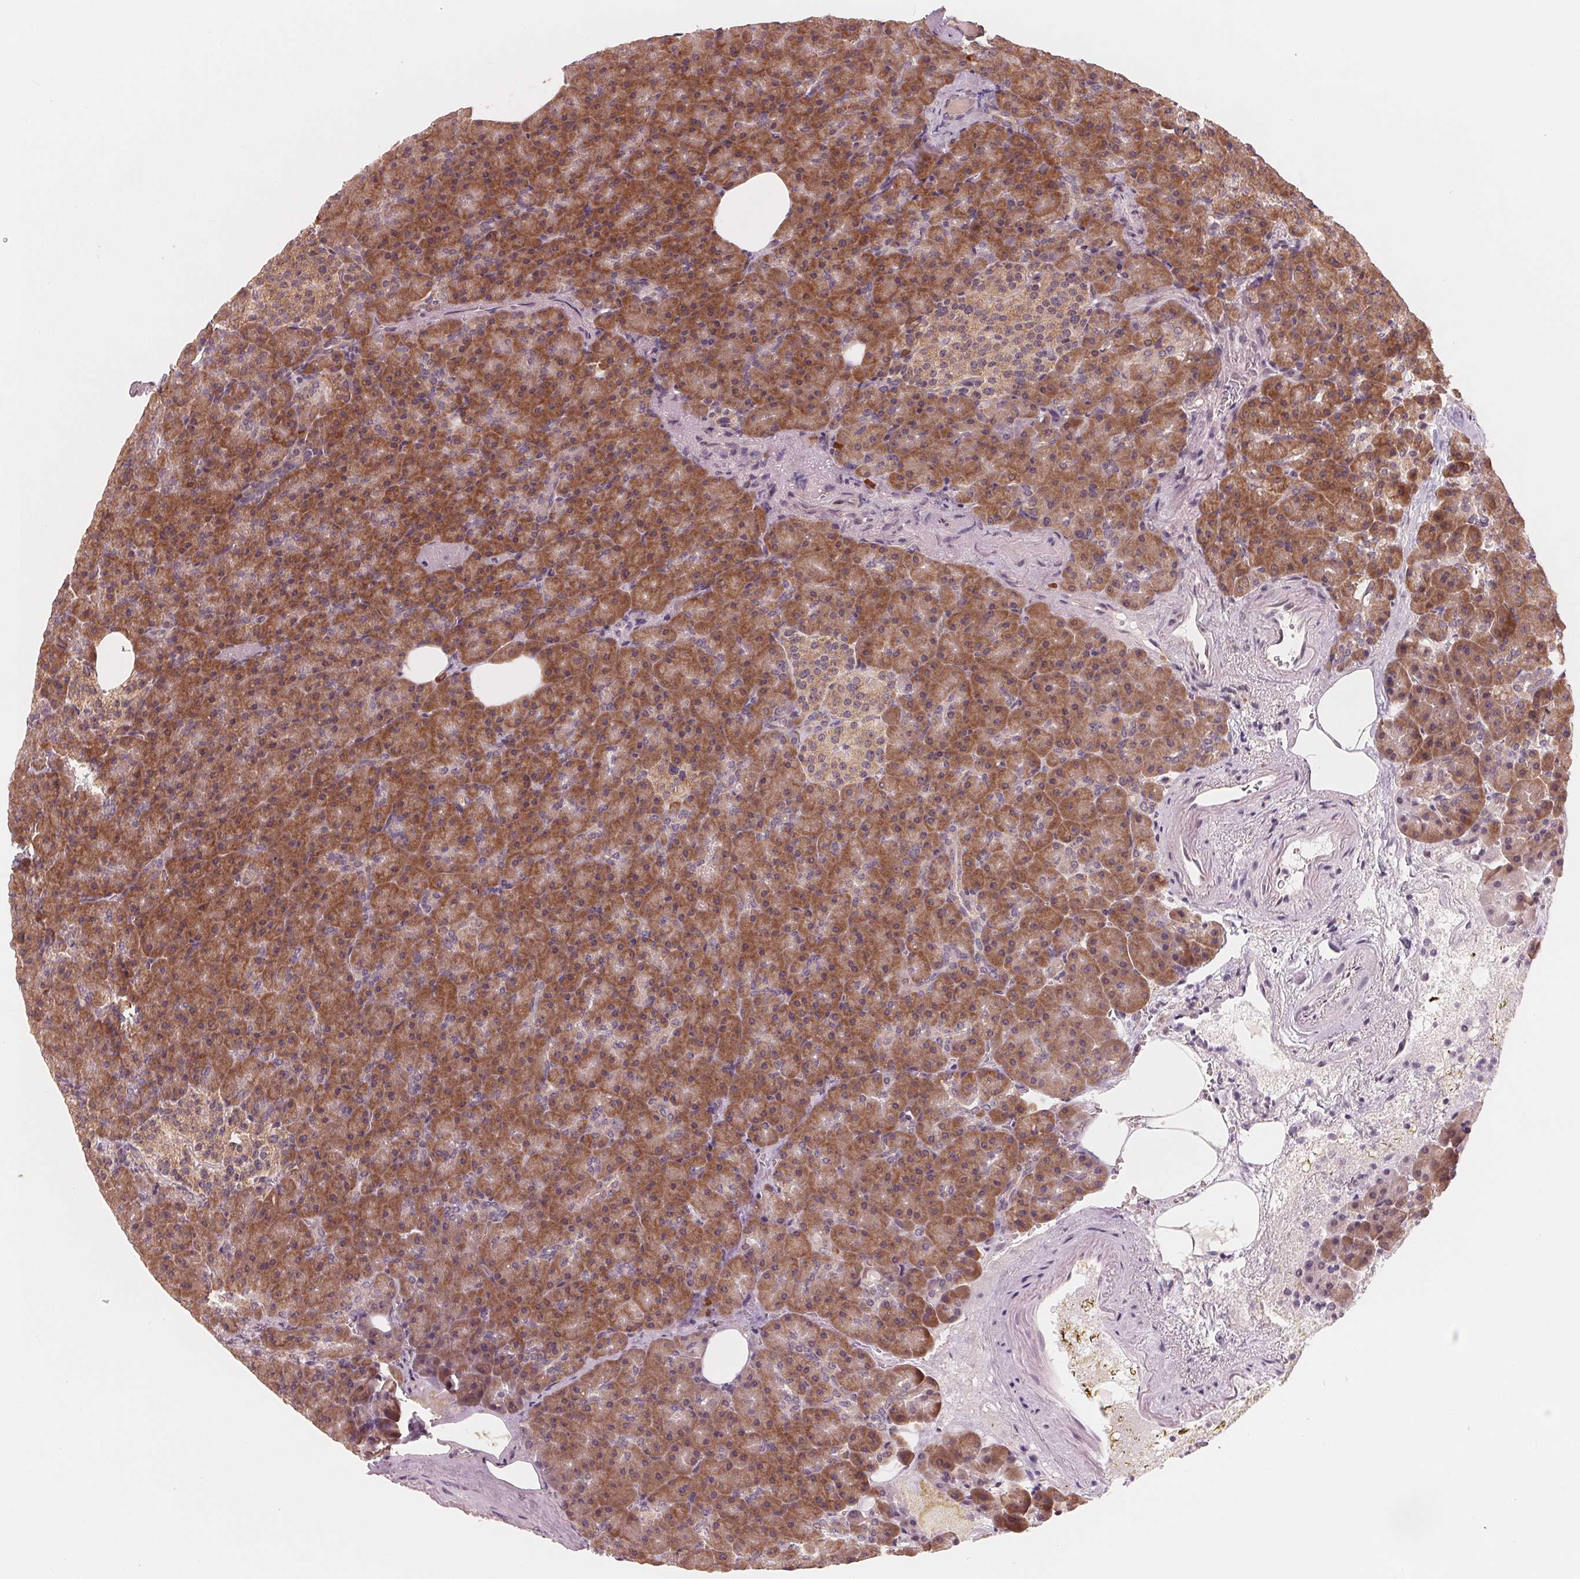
{"staining": {"intensity": "moderate", "quantity": ">75%", "location": "cytoplasmic/membranous"}, "tissue": "pancreas", "cell_type": "Exocrine glandular cells", "image_type": "normal", "snomed": [{"axis": "morphology", "description": "Normal tissue, NOS"}, {"axis": "topography", "description": "Pancreas"}], "caption": "Moderate cytoplasmic/membranous expression is appreciated in approximately >75% of exocrine glandular cells in benign pancreas. Nuclei are stained in blue.", "gene": "GIGYF2", "patient": {"sex": "female", "age": 74}}